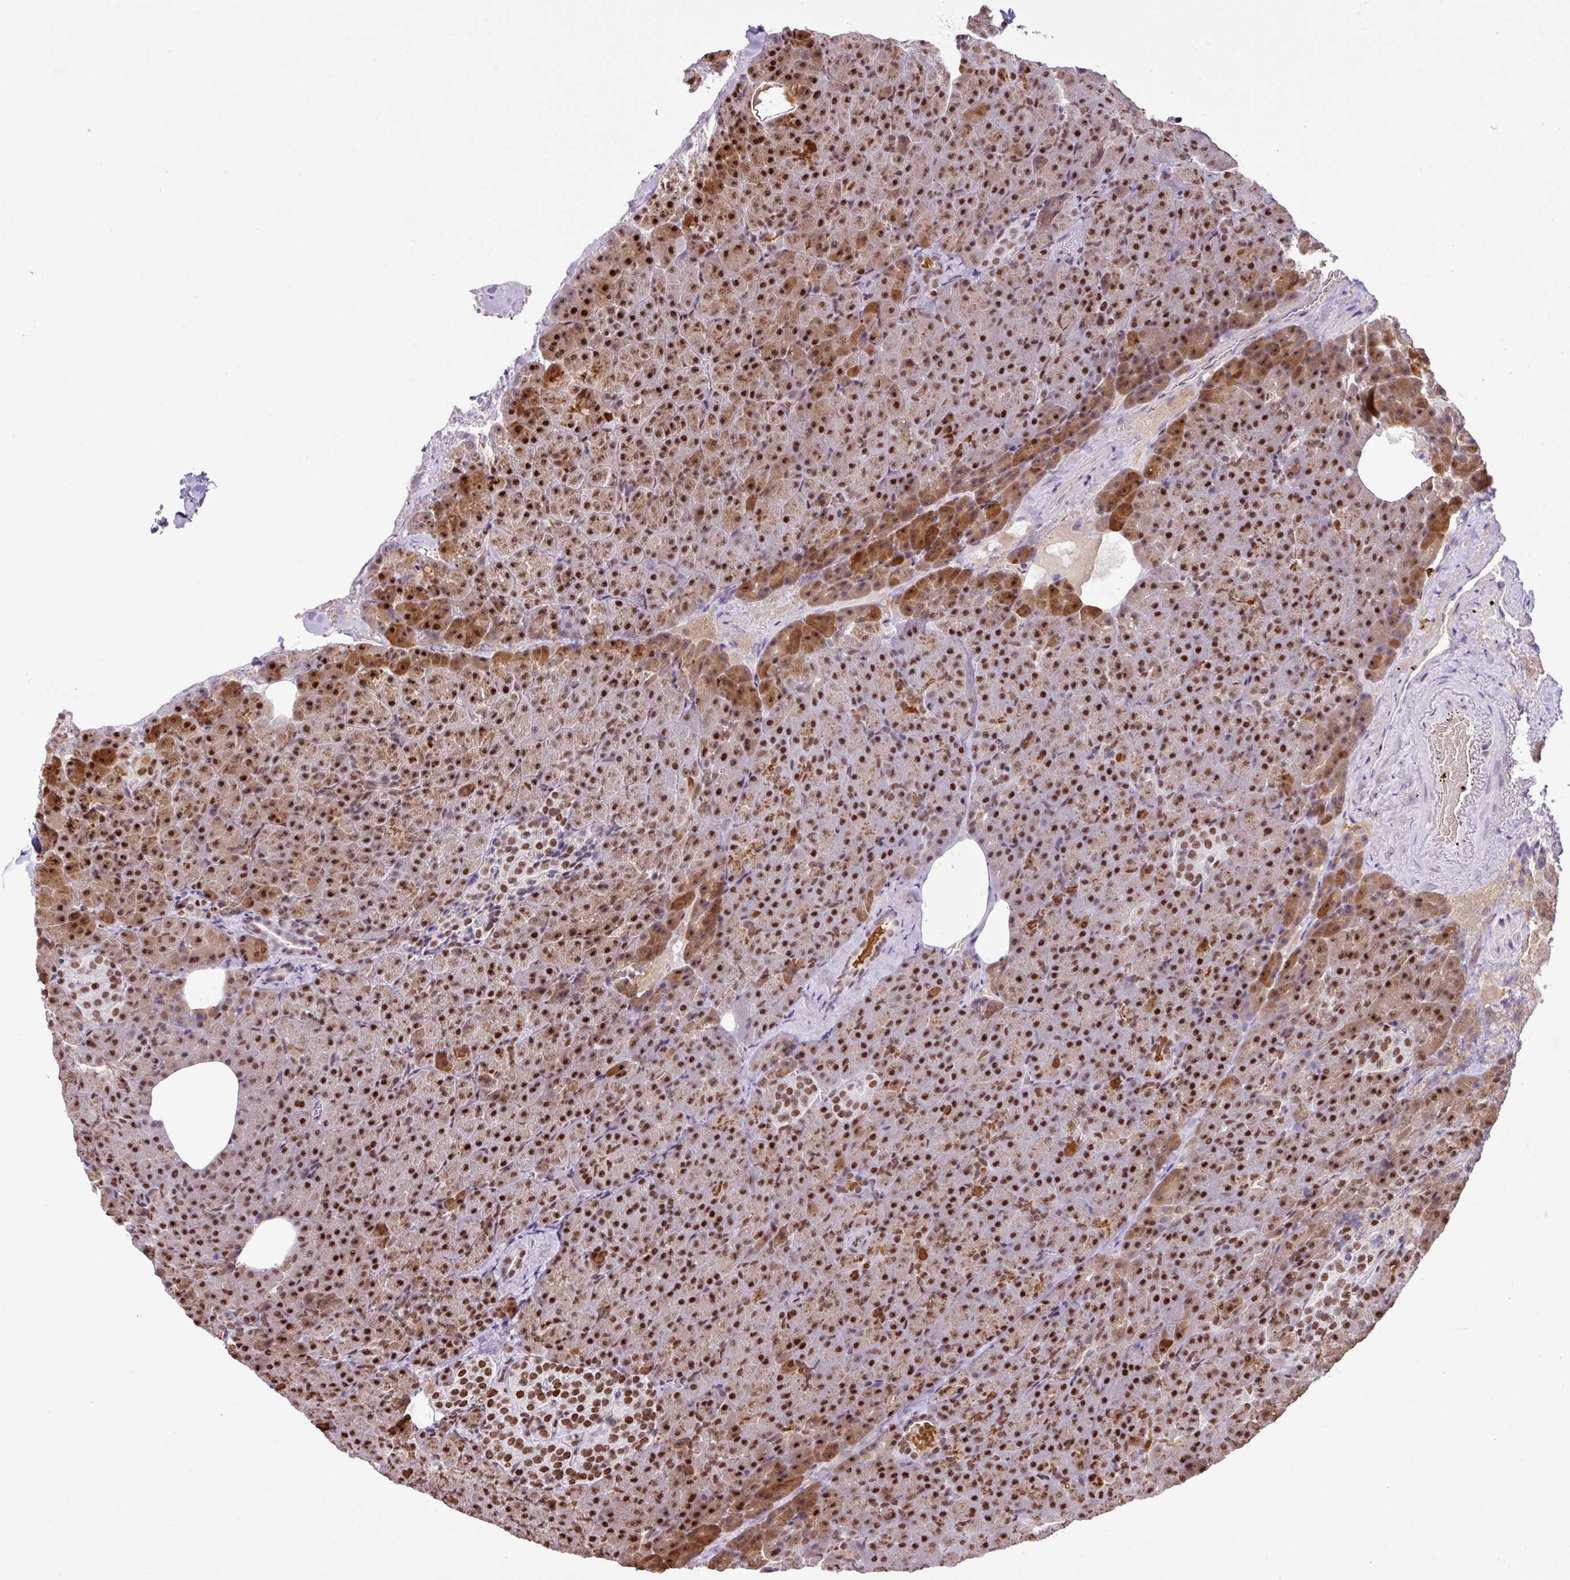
{"staining": {"intensity": "strong", "quantity": ">75%", "location": "cytoplasmic/membranous,nuclear"}, "tissue": "pancreas", "cell_type": "Exocrine glandular cells", "image_type": "normal", "snomed": [{"axis": "morphology", "description": "Normal tissue, NOS"}, {"axis": "topography", "description": "Pancreas"}], "caption": "High-magnification brightfield microscopy of unremarkable pancreas stained with DAB (3,3'-diaminobenzidine) (brown) and counterstained with hematoxylin (blue). exocrine glandular cells exhibit strong cytoplasmic/membranous,nuclear staining is identified in about>75% of cells.", "gene": "RARG", "patient": {"sex": "female", "age": 74}}